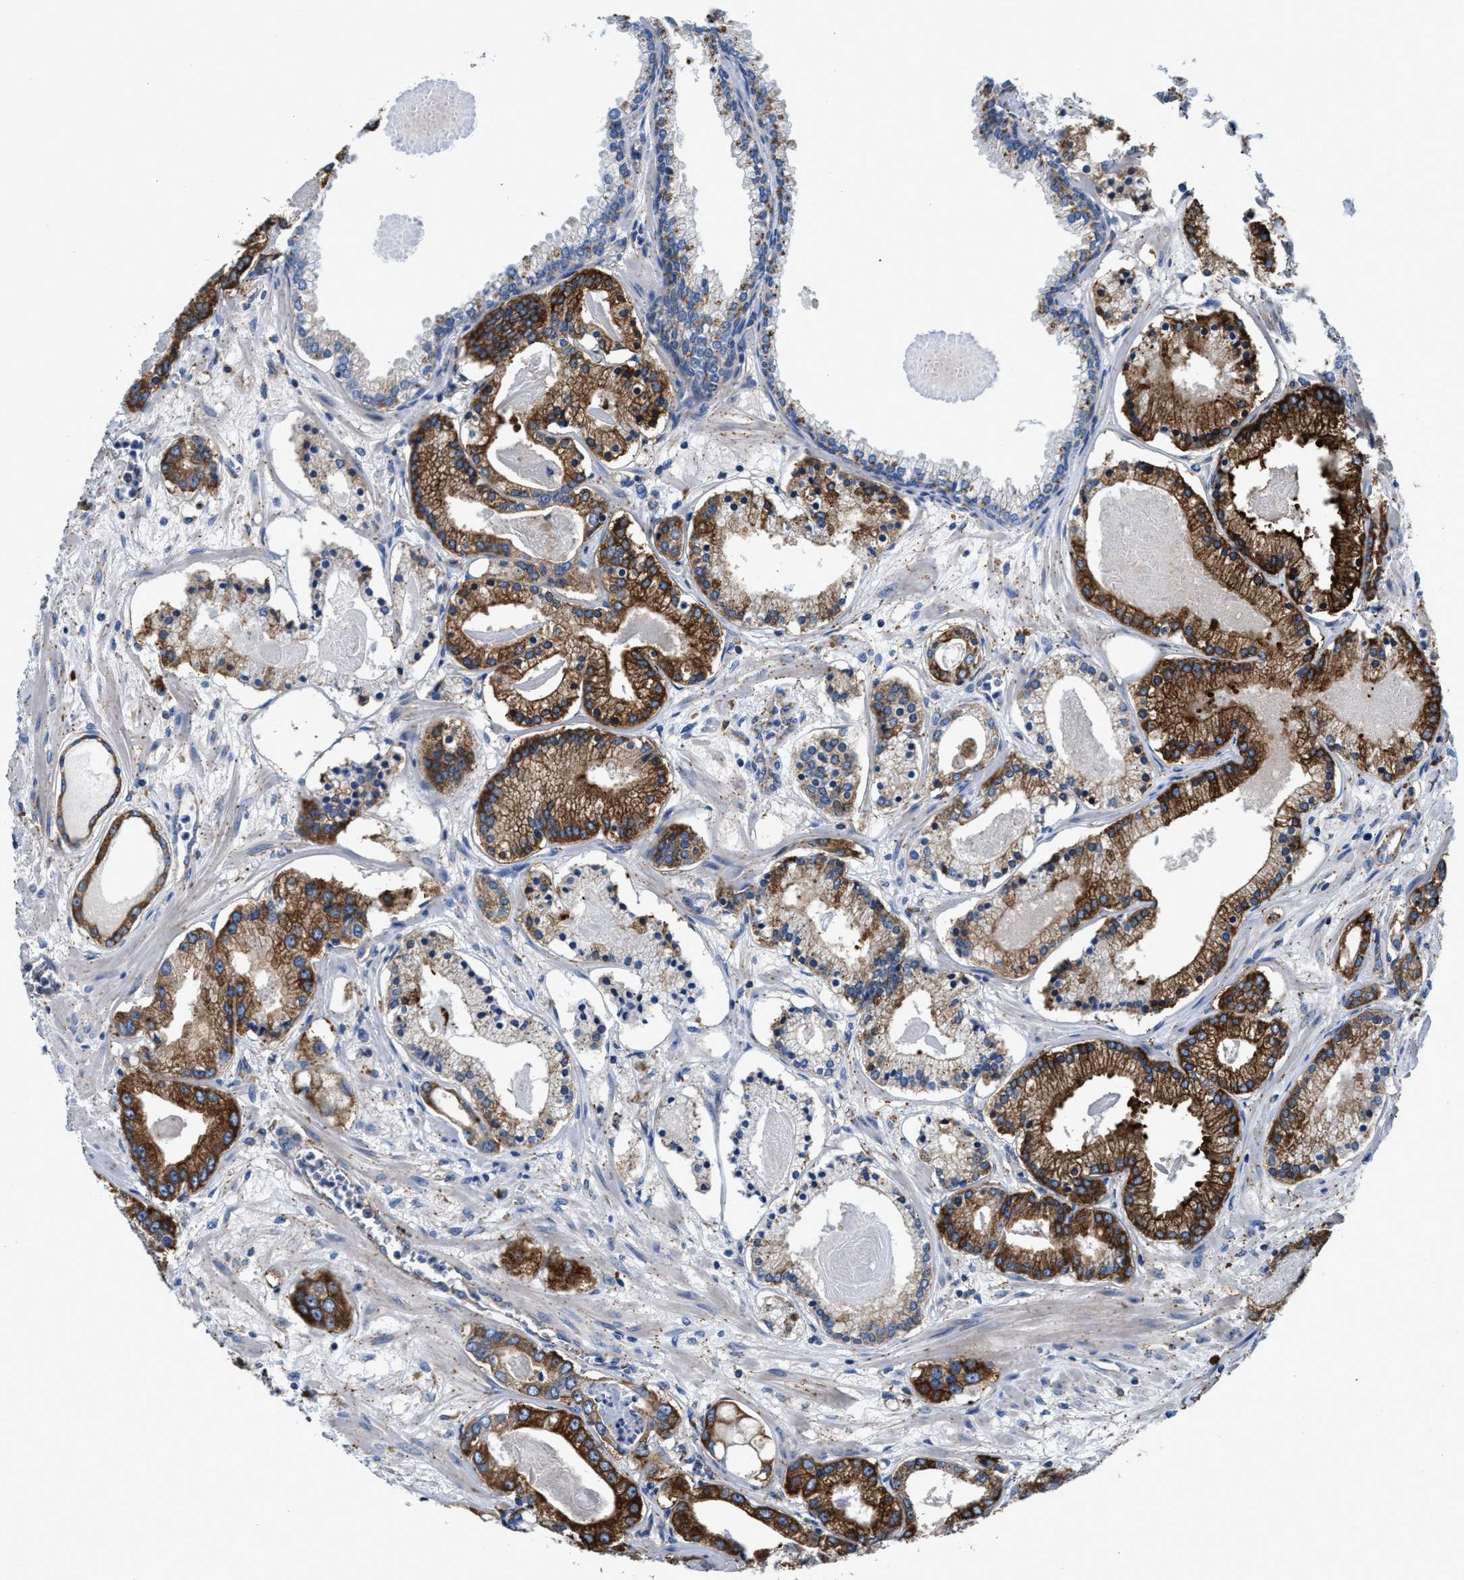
{"staining": {"intensity": "moderate", "quantity": ">75%", "location": "cytoplasmic/membranous"}, "tissue": "prostate cancer", "cell_type": "Tumor cells", "image_type": "cancer", "snomed": [{"axis": "morphology", "description": "Adenocarcinoma, Low grade"}, {"axis": "topography", "description": "Prostate"}], "caption": "A high-resolution histopathology image shows immunohistochemistry (IHC) staining of low-grade adenocarcinoma (prostate), which displays moderate cytoplasmic/membranous staining in about >75% of tumor cells. The protein is shown in brown color, while the nuclei are stained blue.", "gene": "PPP1R9B", "patient": {"sex": "male", "age": 59}}